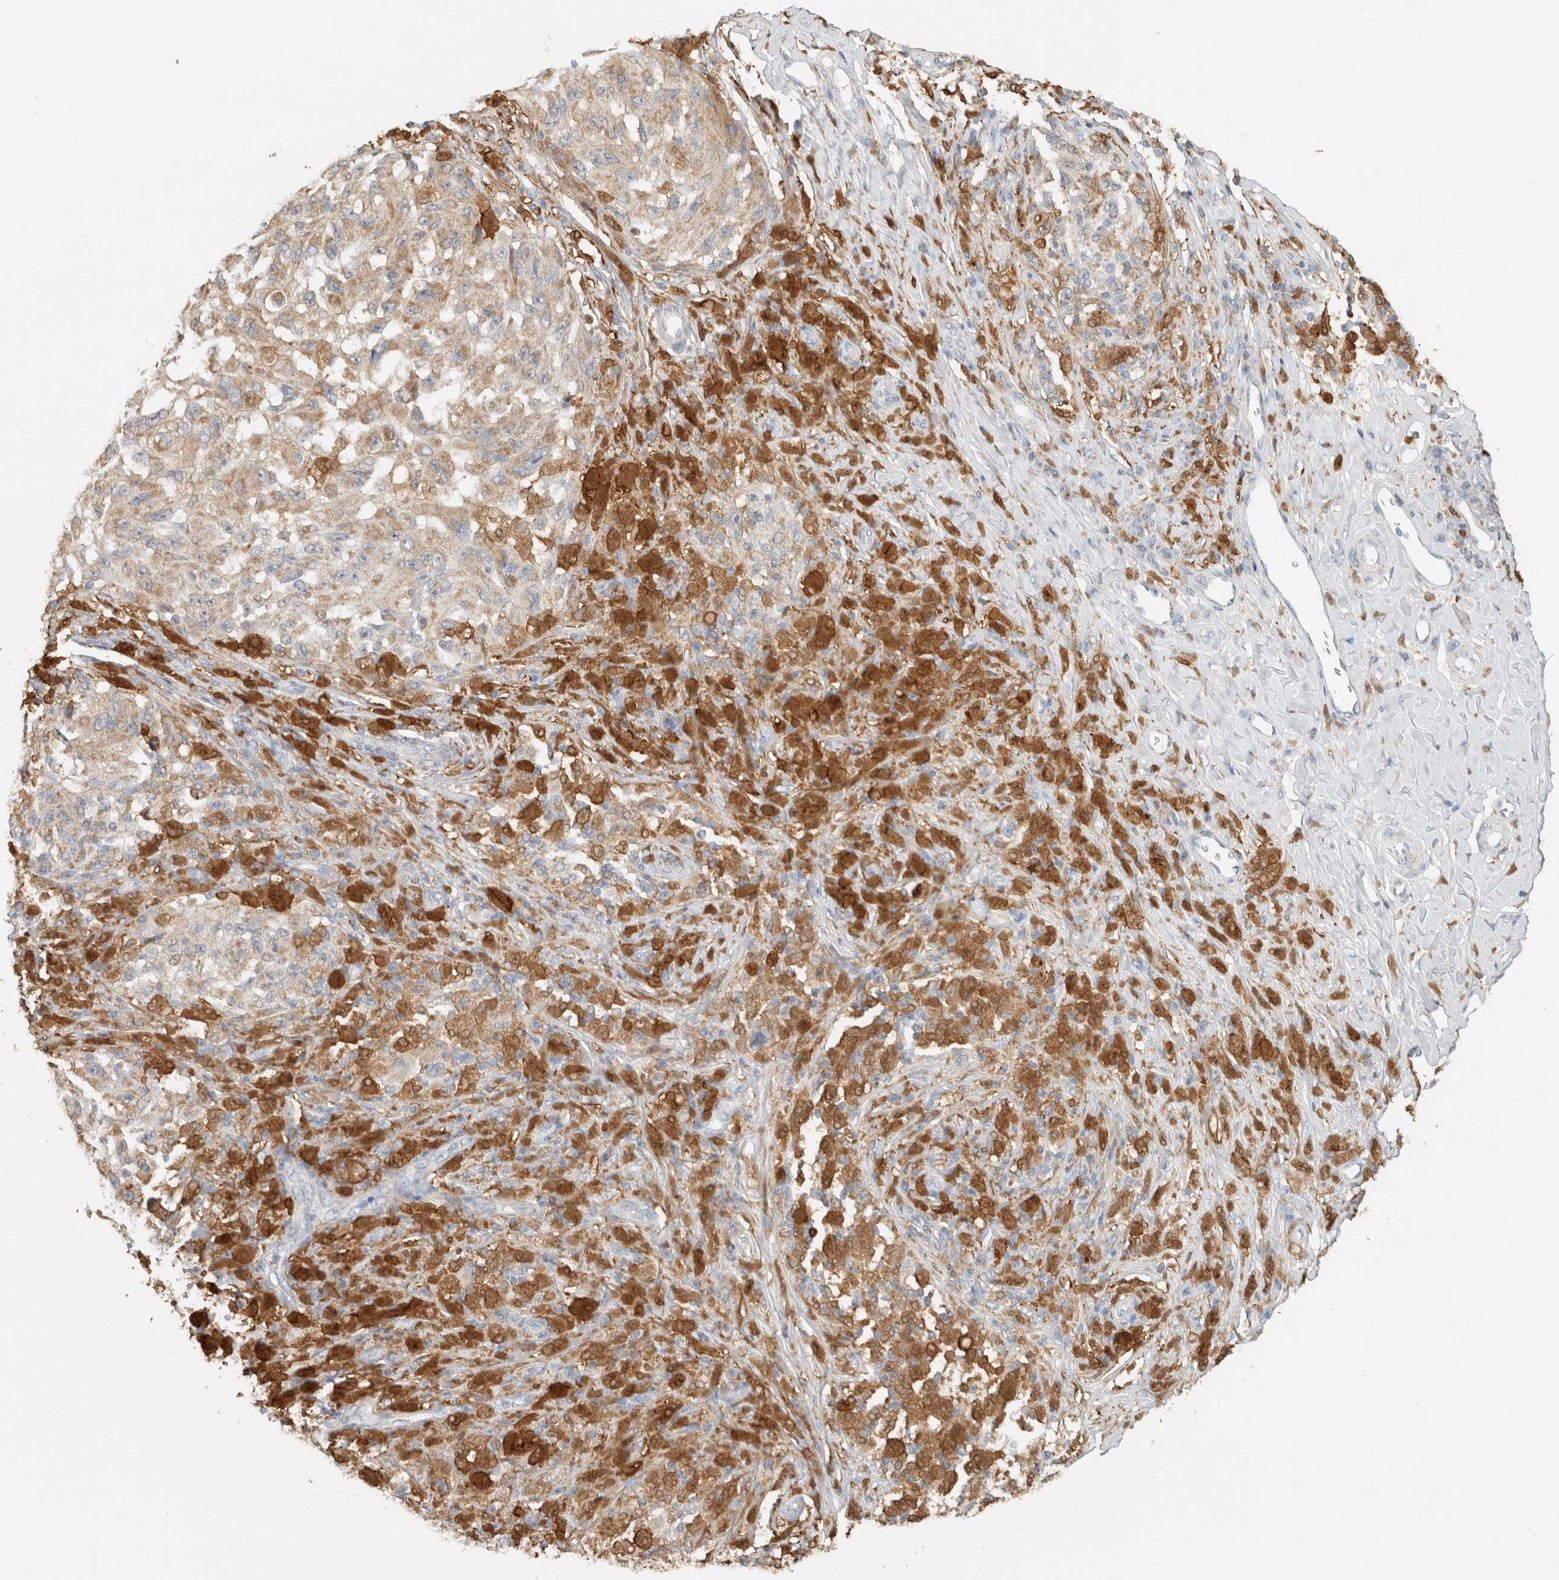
{"staining": {"intensity": "weak", "quantity": ">75%", "location": "cytoplasmic/membranous"}, "tissue": "melanoma", "cell_type": "Tumor cells", "image_type": "cancer", "snomed": [{"axis": "morphology", "description": "Malignant melanoma, NOS"}, {"axis": "topography", "description": "Skin"}], "caption": "Melanoma stained for a protein demonstrates weak cytoplasmic/membranous positivity in tumor cells.", "gene": "CAPG", "patient": {"sex": "female", "age": 73}}